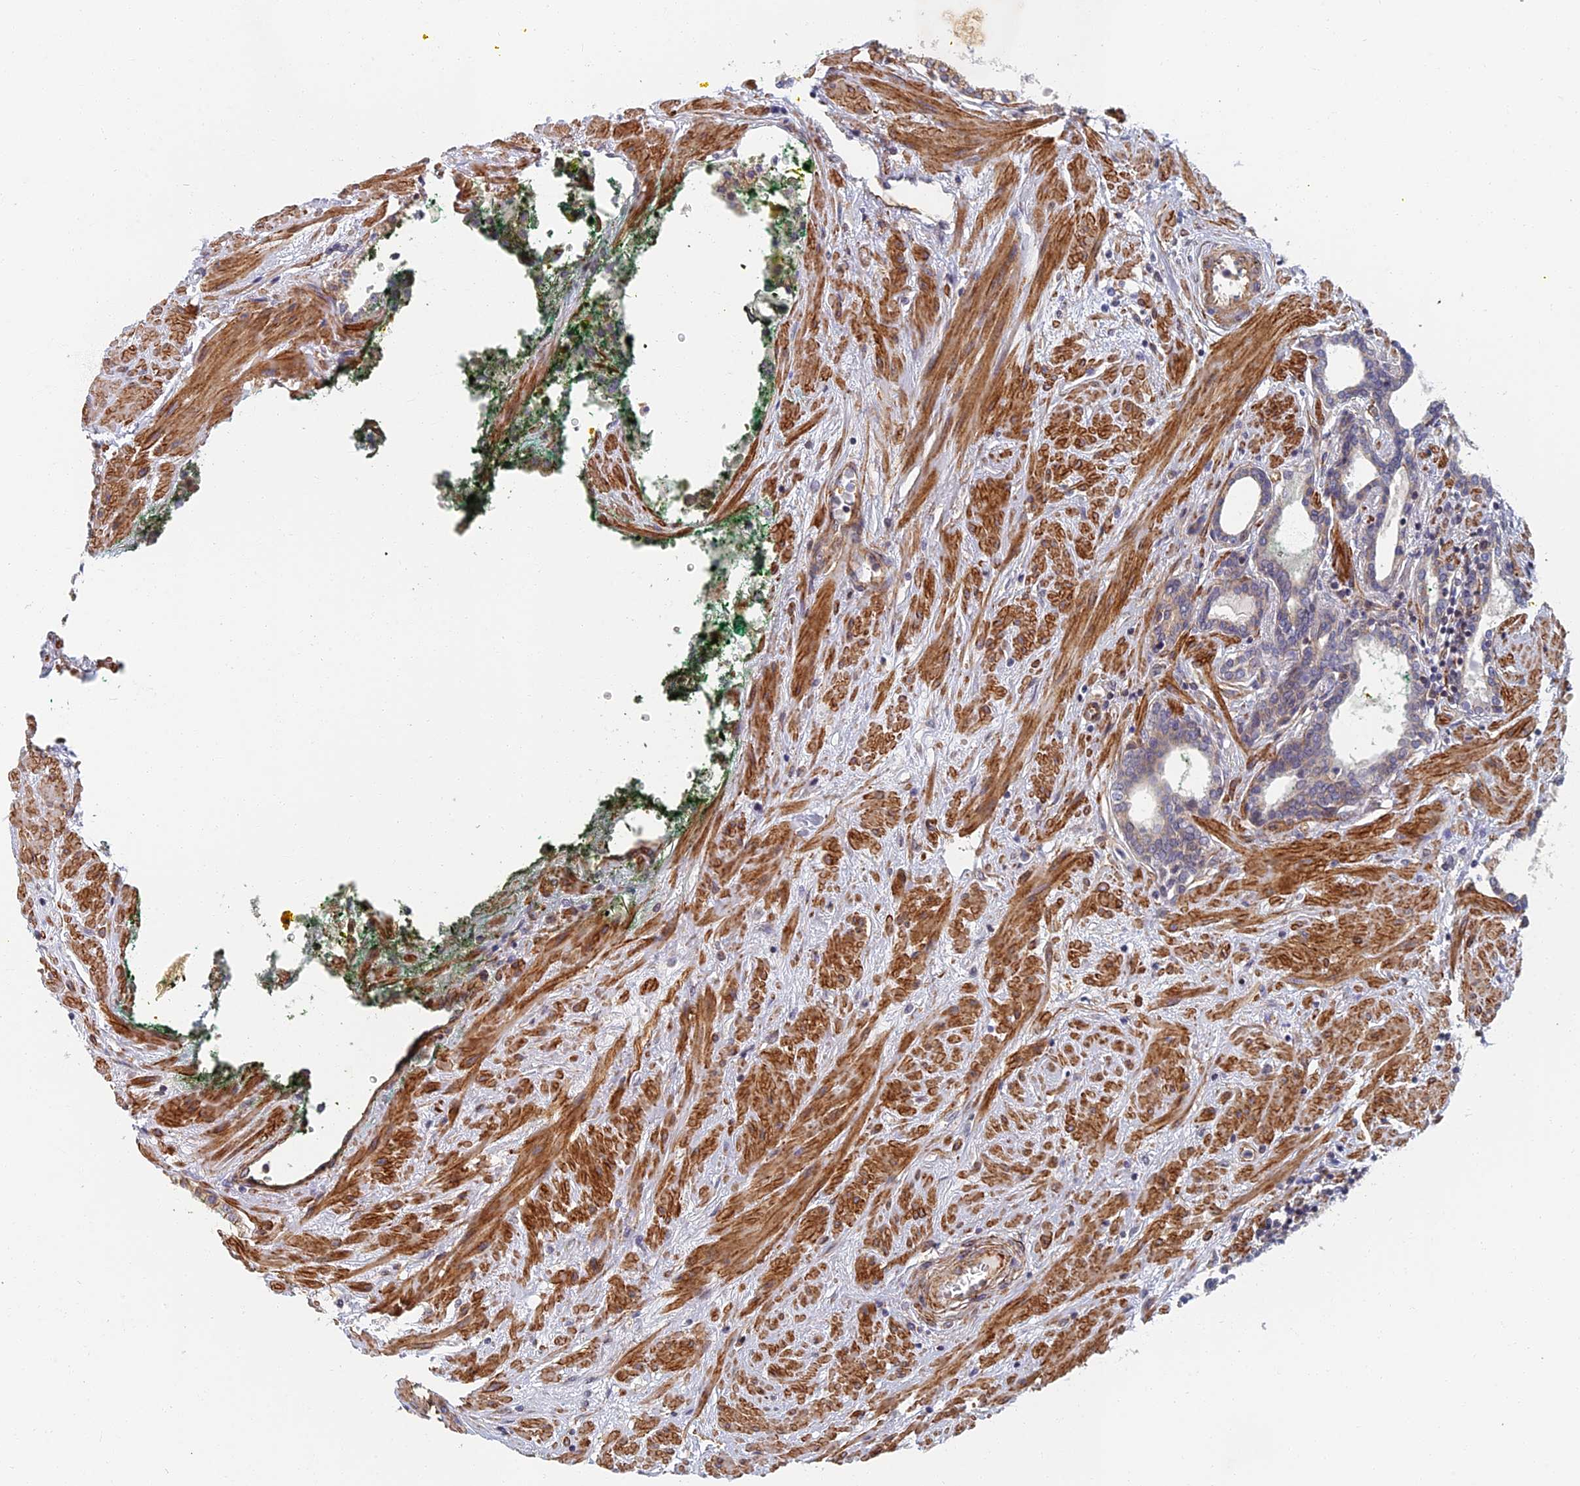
{"staining": {"intensity": "negative", "quantity": "none", "location": "none"}, "tissue": "prostate cancer", "cell_type": "Tumor cells", "image_type": "cancer", "snomed": [{"axis": "morphology", "description": "Adenocarcinoma, High grade"}, {"axis": "topography", "description": "Prostate"}], "caption": "Immunohistochemistry (IHC) image of human prostate cancer (high-grade adenocarcinoma) stained for a protein (brown), which demonstrates no positivity in tumor cells.", "gene": "ABCB10", "patient": {"sex": "male", "age": 58}}